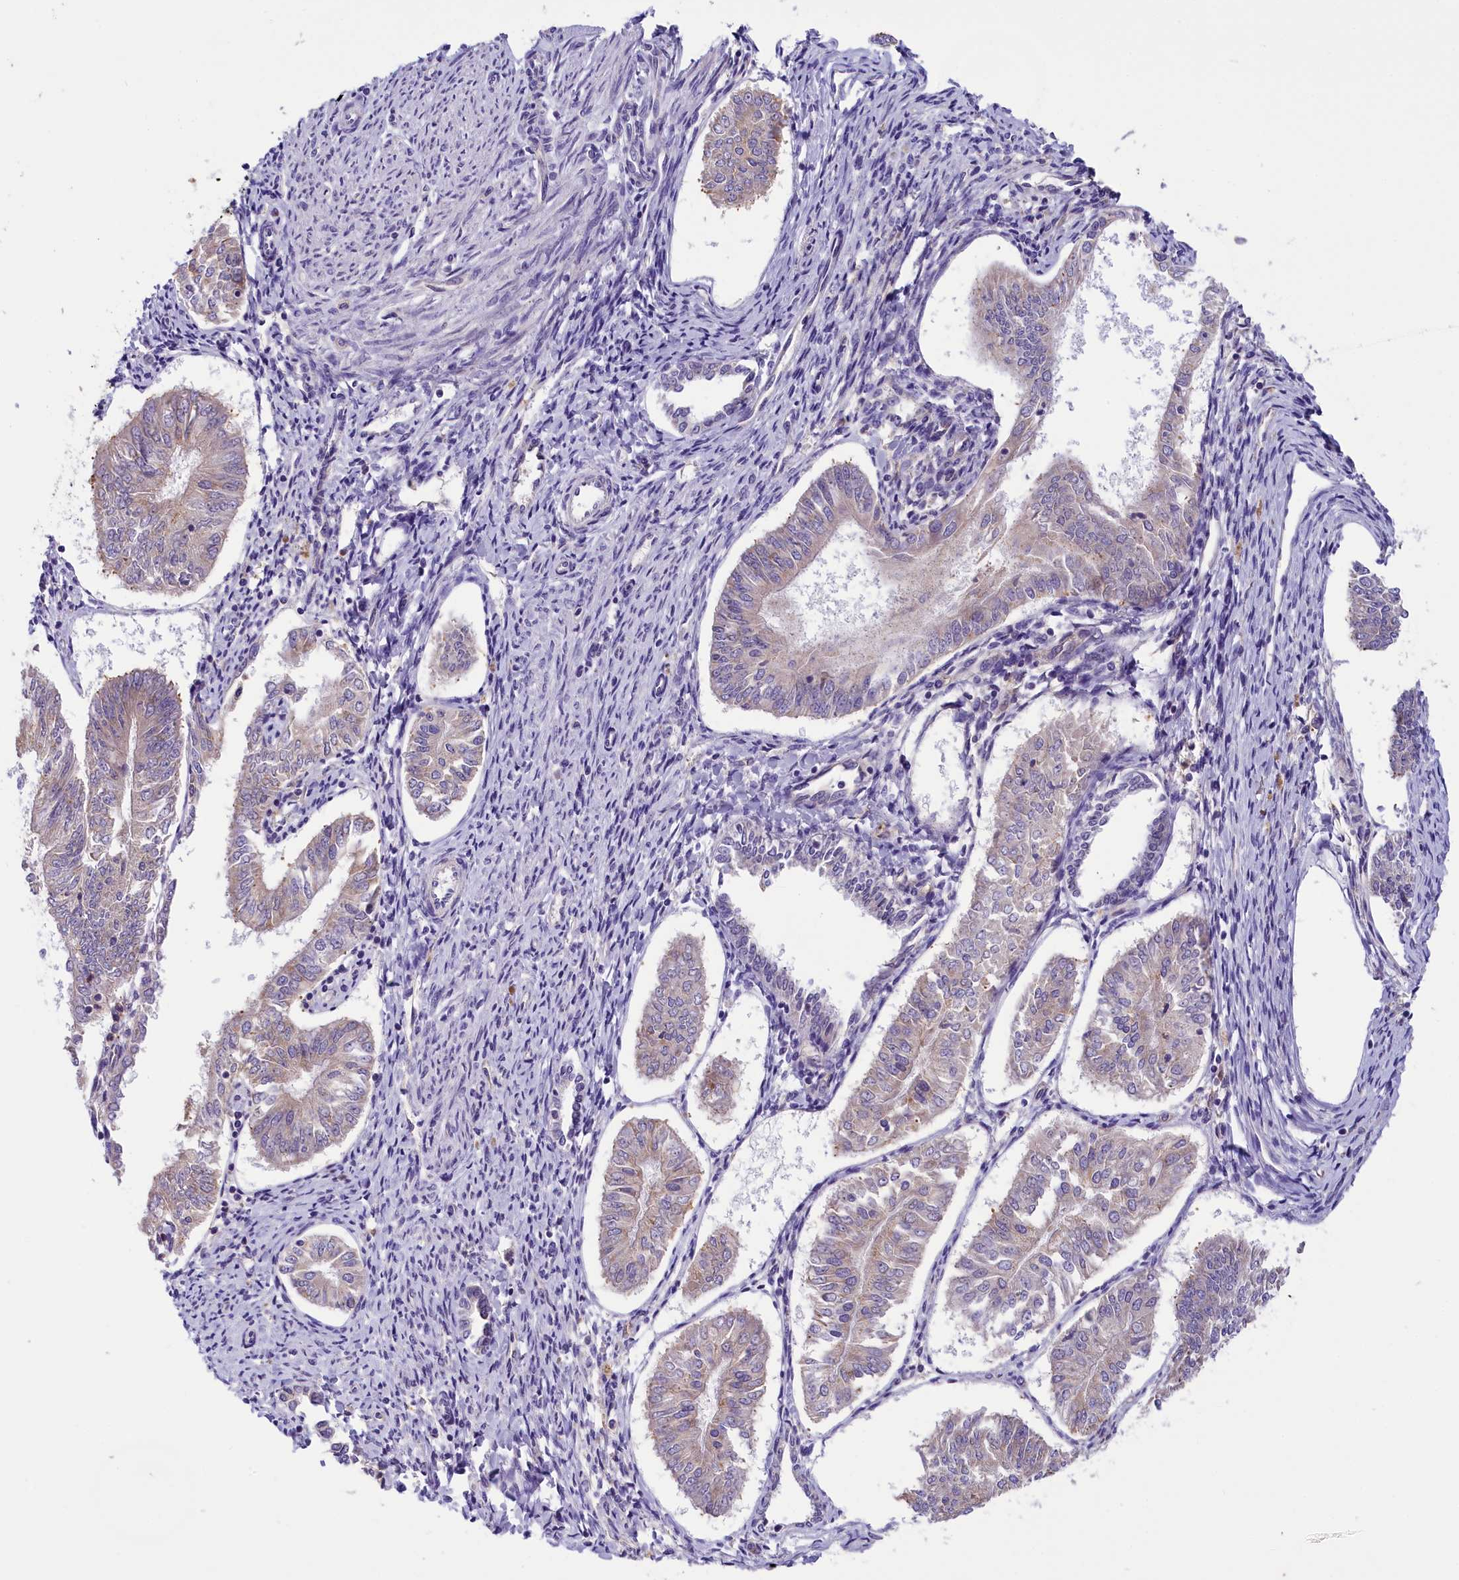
{"staining": {"intensity": "negative", "quantity": "none", "location": "none"}, "tissue": "endometrial cancer", "cell_type": "Tumor cells", "image_type": "cancer", "snomed": [{"axis": "morphology", "description": "Adenocarcinoma, NOS"}, {"axis": "topography", "description": "Endometrium"}], "caption": "High power microscopy histopathology image of an immunohistochemistry image of adenocarcinoma (endometrial), revealing no significant positivity in tumor cells.", "gene": "DNAJB9", "patient": {"sex": "female", "age": 58}}